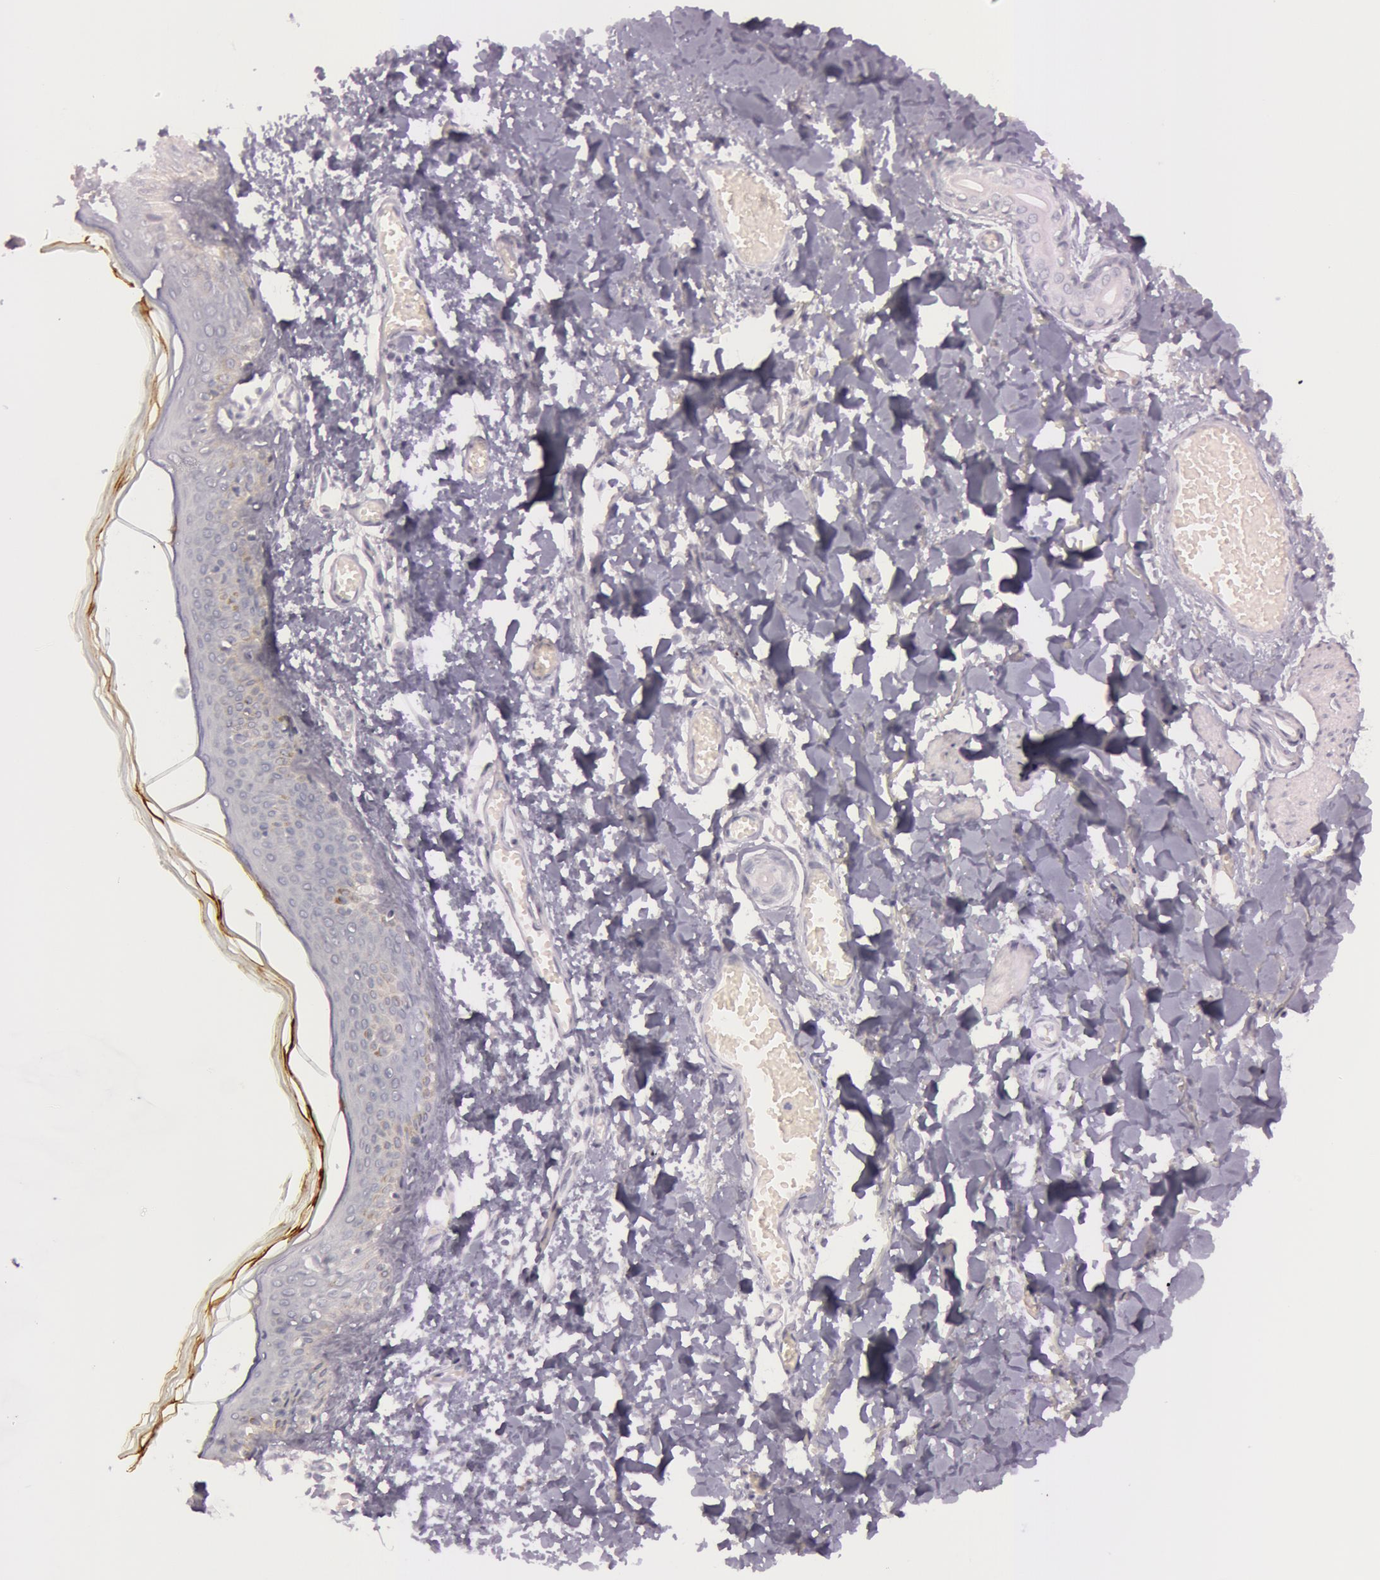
{"staining": {"intensity": "negative", "quantity": "none", "location": "none"}, "tissue": "skin", "cell_type": "Fibroblasts", "image_type": "normal", "snomed": [{"axis": "morphology", "description": "Normal tissue, NOS"}, {"axis": "morphology", "description": "Sarcoma, NOS"}, {"axis": "topography", "description": "Skin"}, {"axis": "topography", "description": "Soft tissue"}], "caption": "IHC of unremarkable human skin displays no staining in fibroblasts.", "gene": "S100A7", "patient": {"sex": "female", "age": 51}}